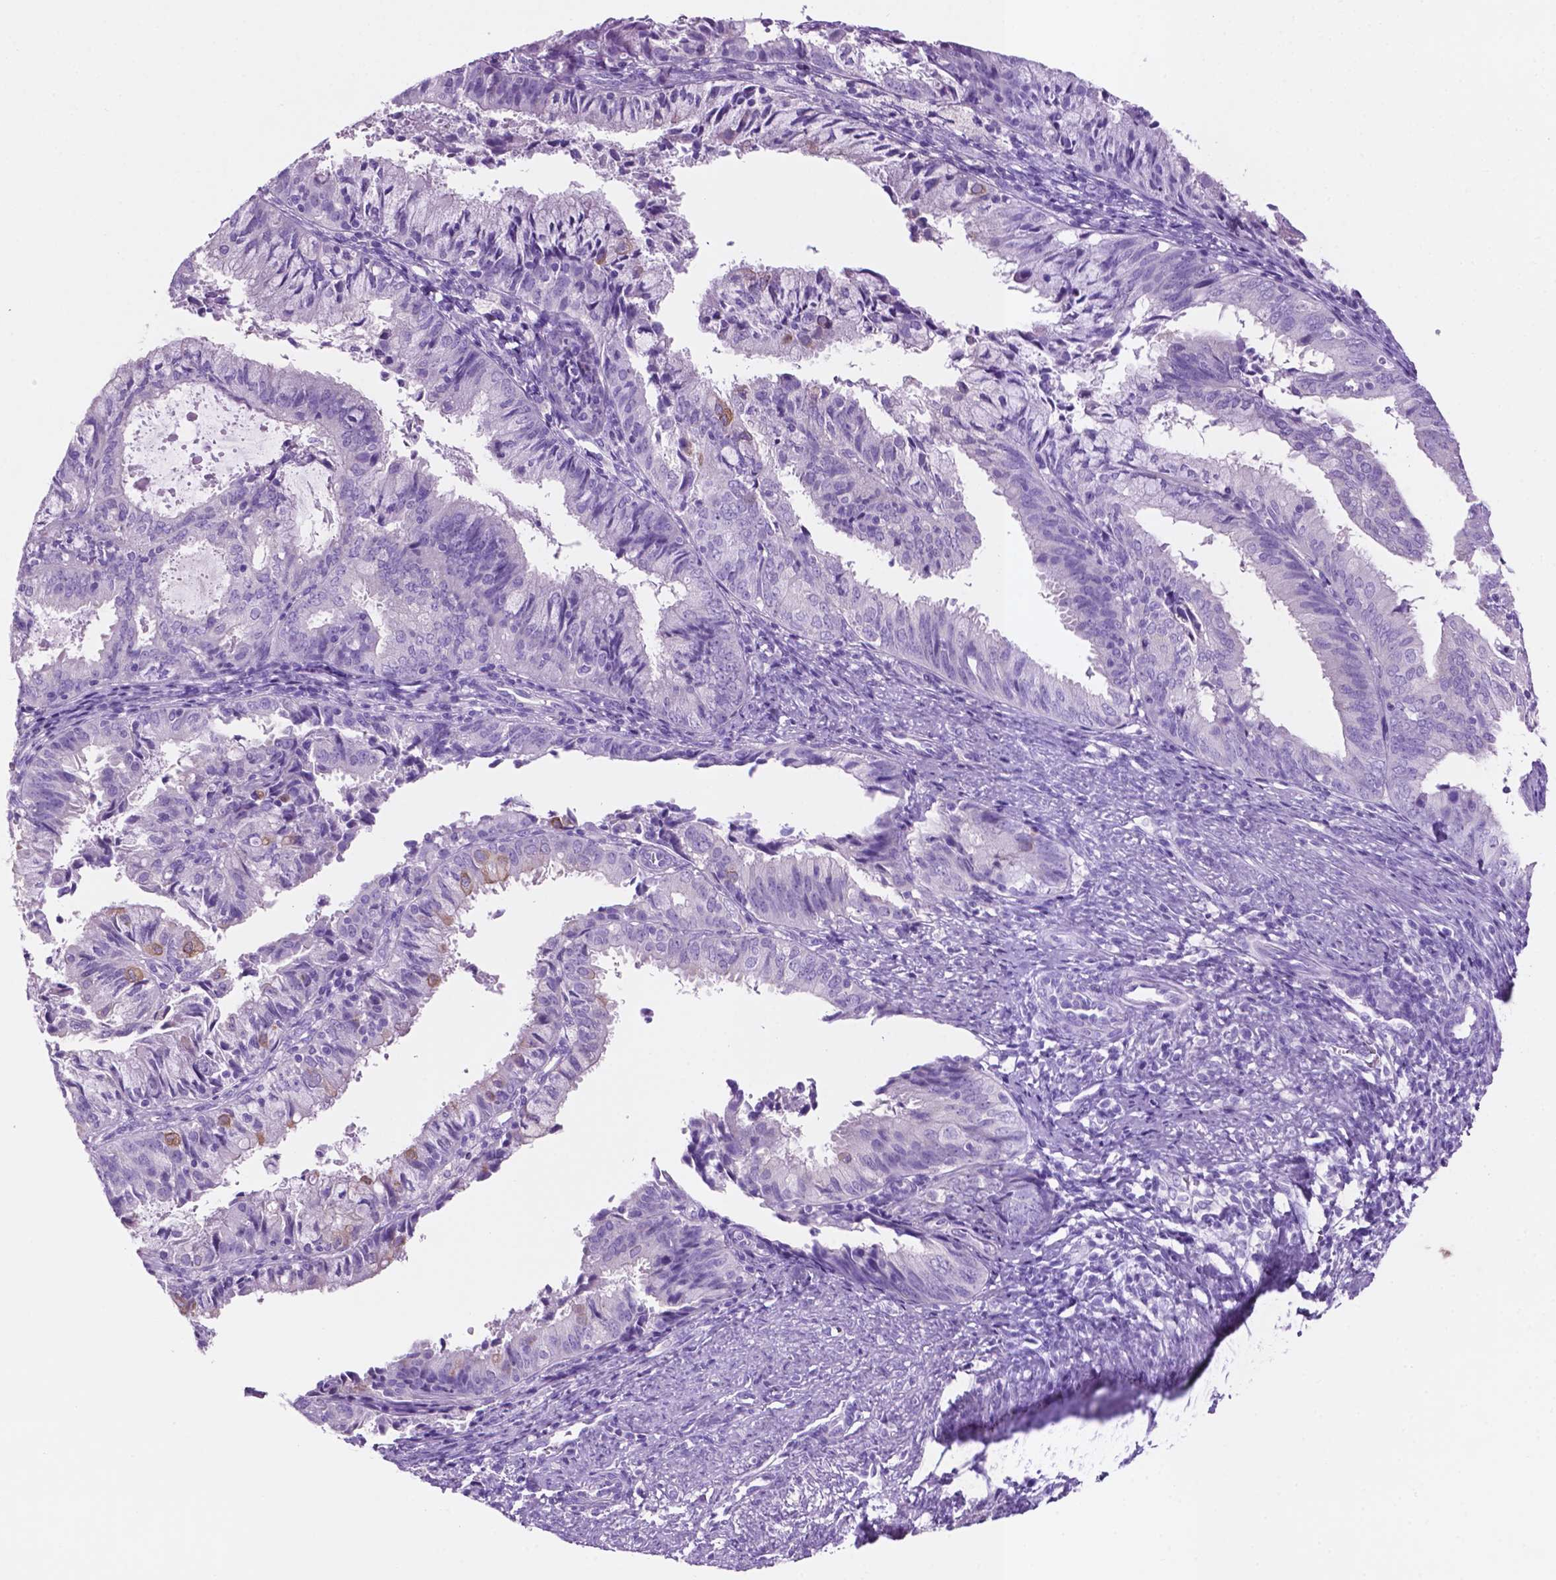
{"staining": {"intensity": "weak", "quantity": "<25%", "location": "cytoplasmic/membranous"}, "tissue": "endometrial cancer", "cell_type": "Tumor cells", "image_type": "cancer", "snomed": [{"axis": "morphology", "description": "Adenocarcinoma, NOS"}, {"axis": "topography", "description": "Endometrium"}], "caption": "Immunohistochemistry (IHC) of human adenocarcinoma (endometrial) demonstrates no staining in tumor cells.", "gene": "POU4F1", "patient": {"sex": "female", "age": 57}}